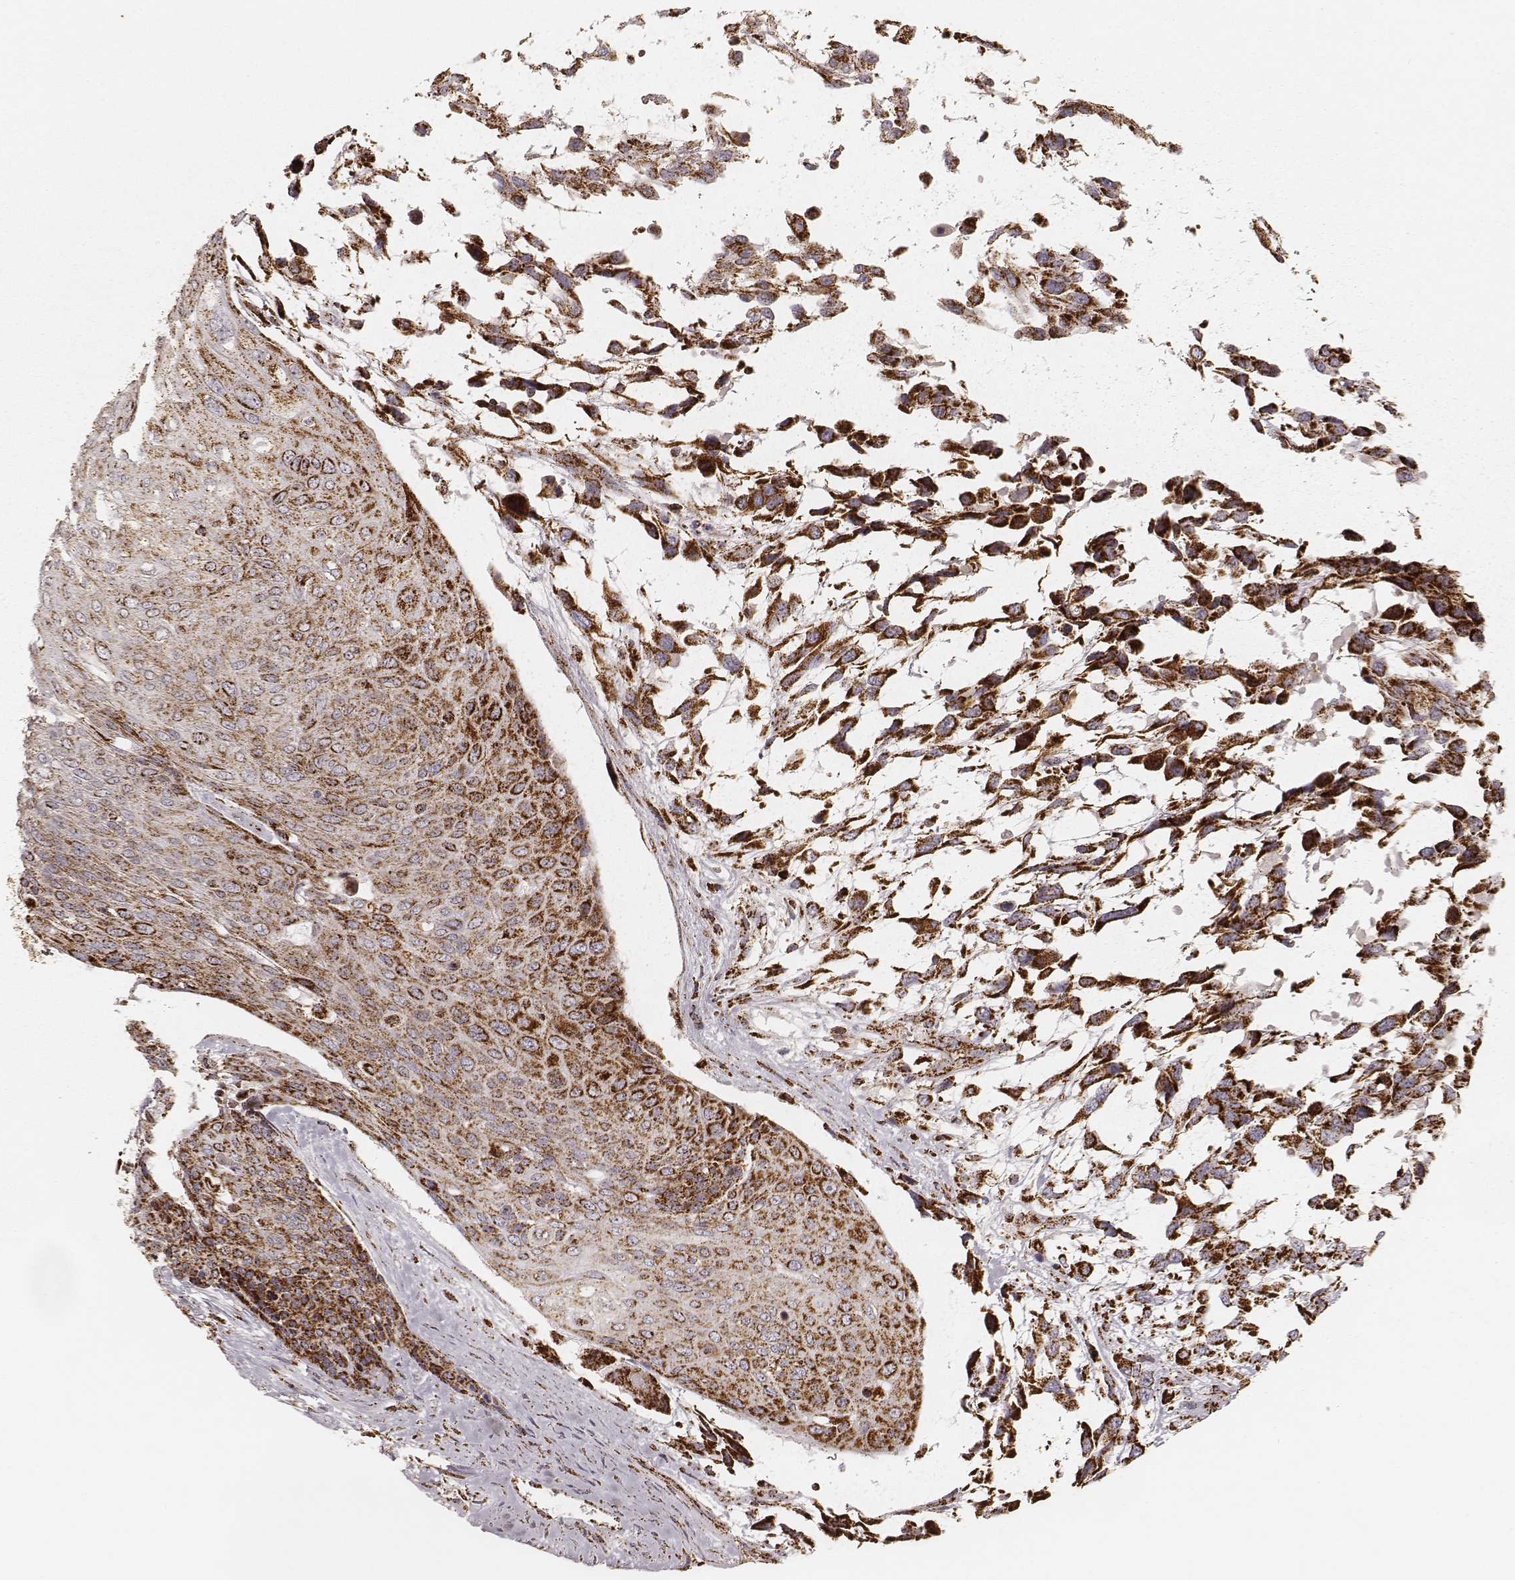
{"staining": {"intensity": "strong", "quantity": ">75%", "location": "cytoplasmic/membranous"}, "tissue": "urothelial cancer", "cell_type": "Tumor cells", "image_type": "cancer", "snomed": [{"axis": "morphology", "description": "Urothelial carcinoma, High grade"}, {"axis": "topography", "description": "Urinary bladder"}], "caption": "Tumor cells show high levels of strong cytoplasmic/membranous positivity in about >75% of cells in urothelial carcinoma (high-grade). (DAB (3,3'-diaminobenzidine) = brown stain, brightfield microscopy at high magnification).", "gene": "CS", "patient": {"sex": "female", "age": 70}}